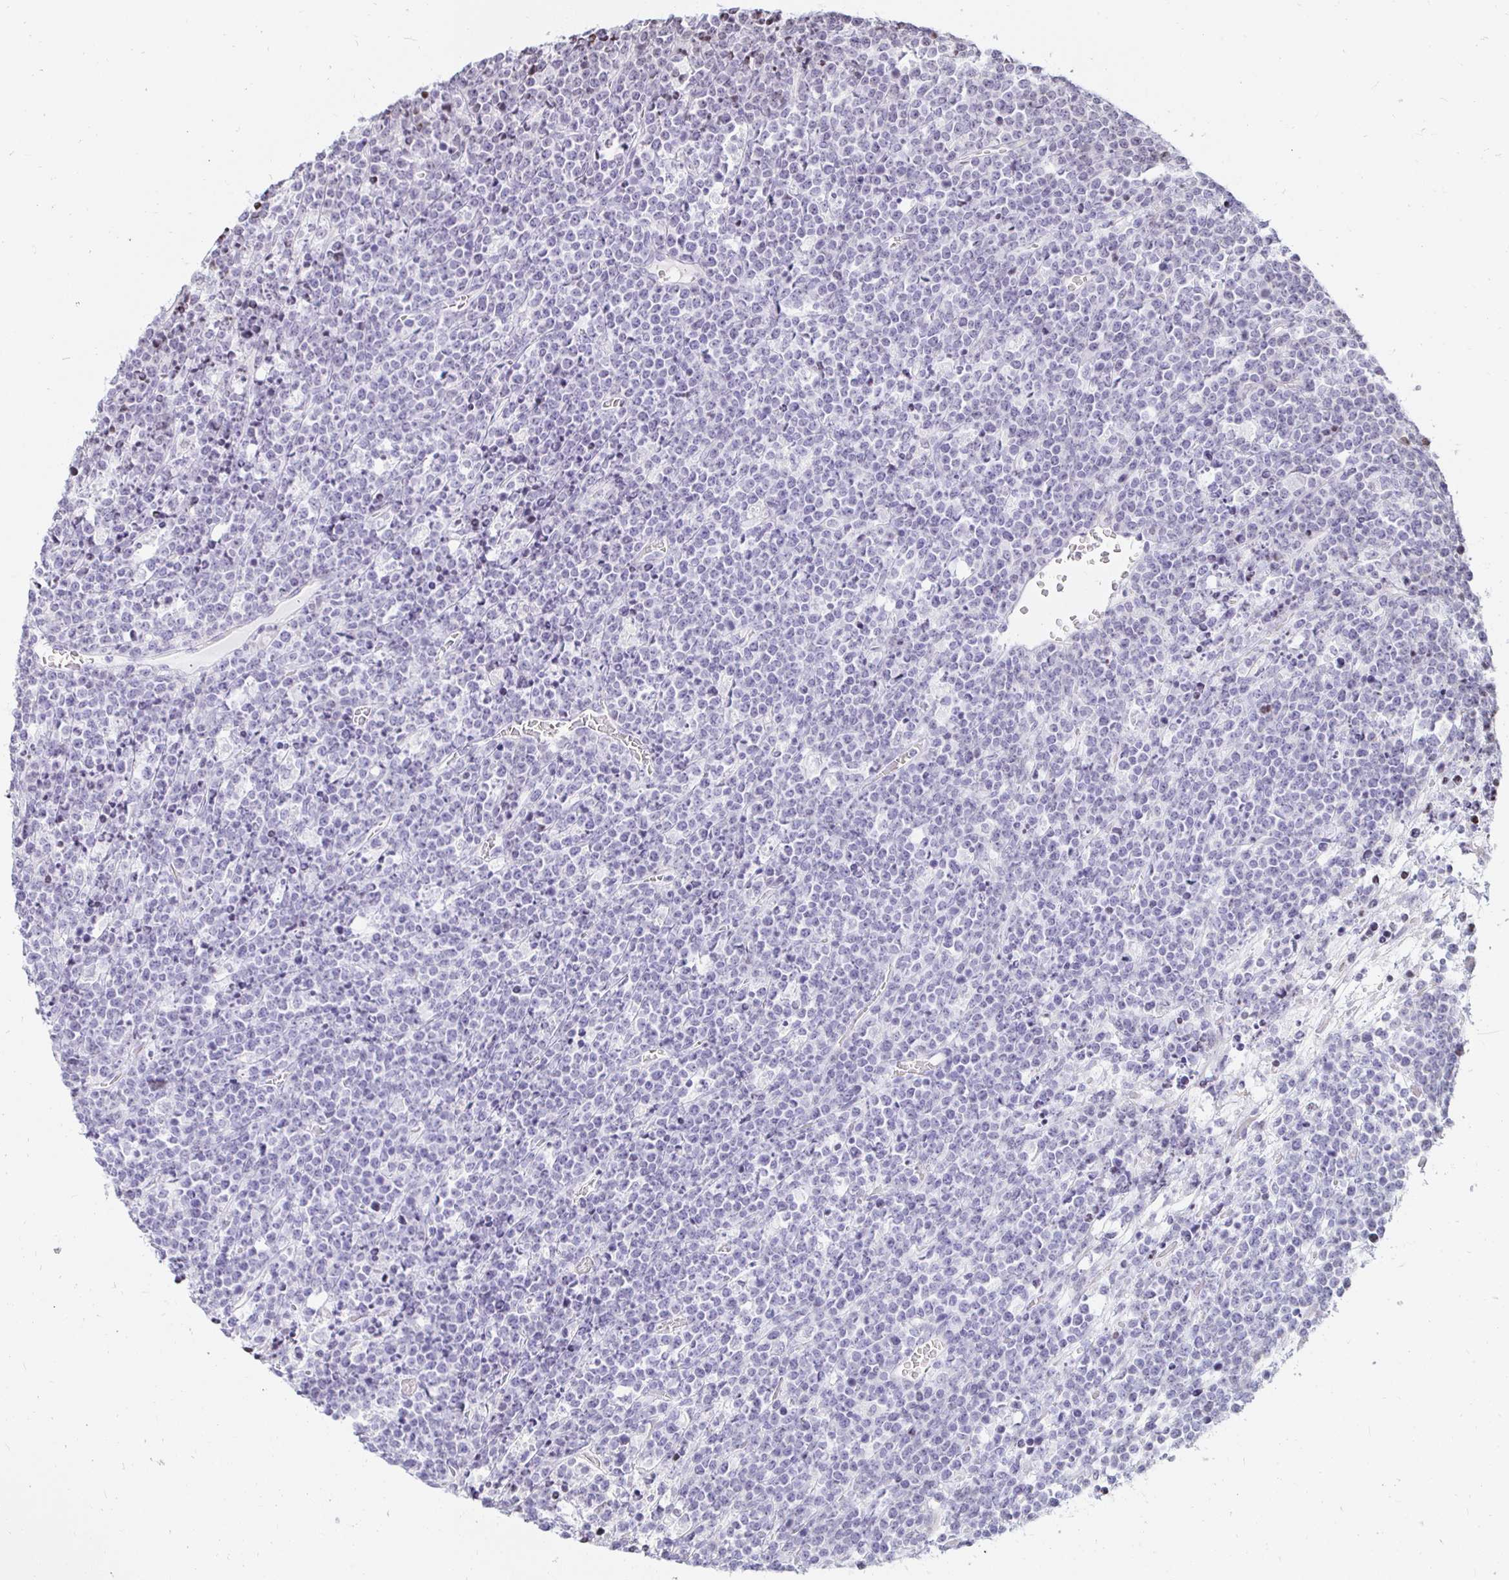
{"staining": {"intensity": "negative", "quantity": "none", "location": "none"}, "tissue": "lymphoma", "cell_type": "Tumor cells", "image_type": "cancer", "snomed": [{"axis": "morphology", "description": "Malignant lymphoma, non-Hodgkin's type, High grade"}, {"axis": "topography", "description": "Ovary"}], "caption": "This micrograph is of lymphoma stained with IHC to label a protein in brown with the nuclei are counter-stained blue. There is no expression in tumor cells. (Brightfield microscopy of DAB immunohistochemistry (IHC) at high magnification).", "gene": "CAPSL", "patient": {"sex": "female", "age": 56}}